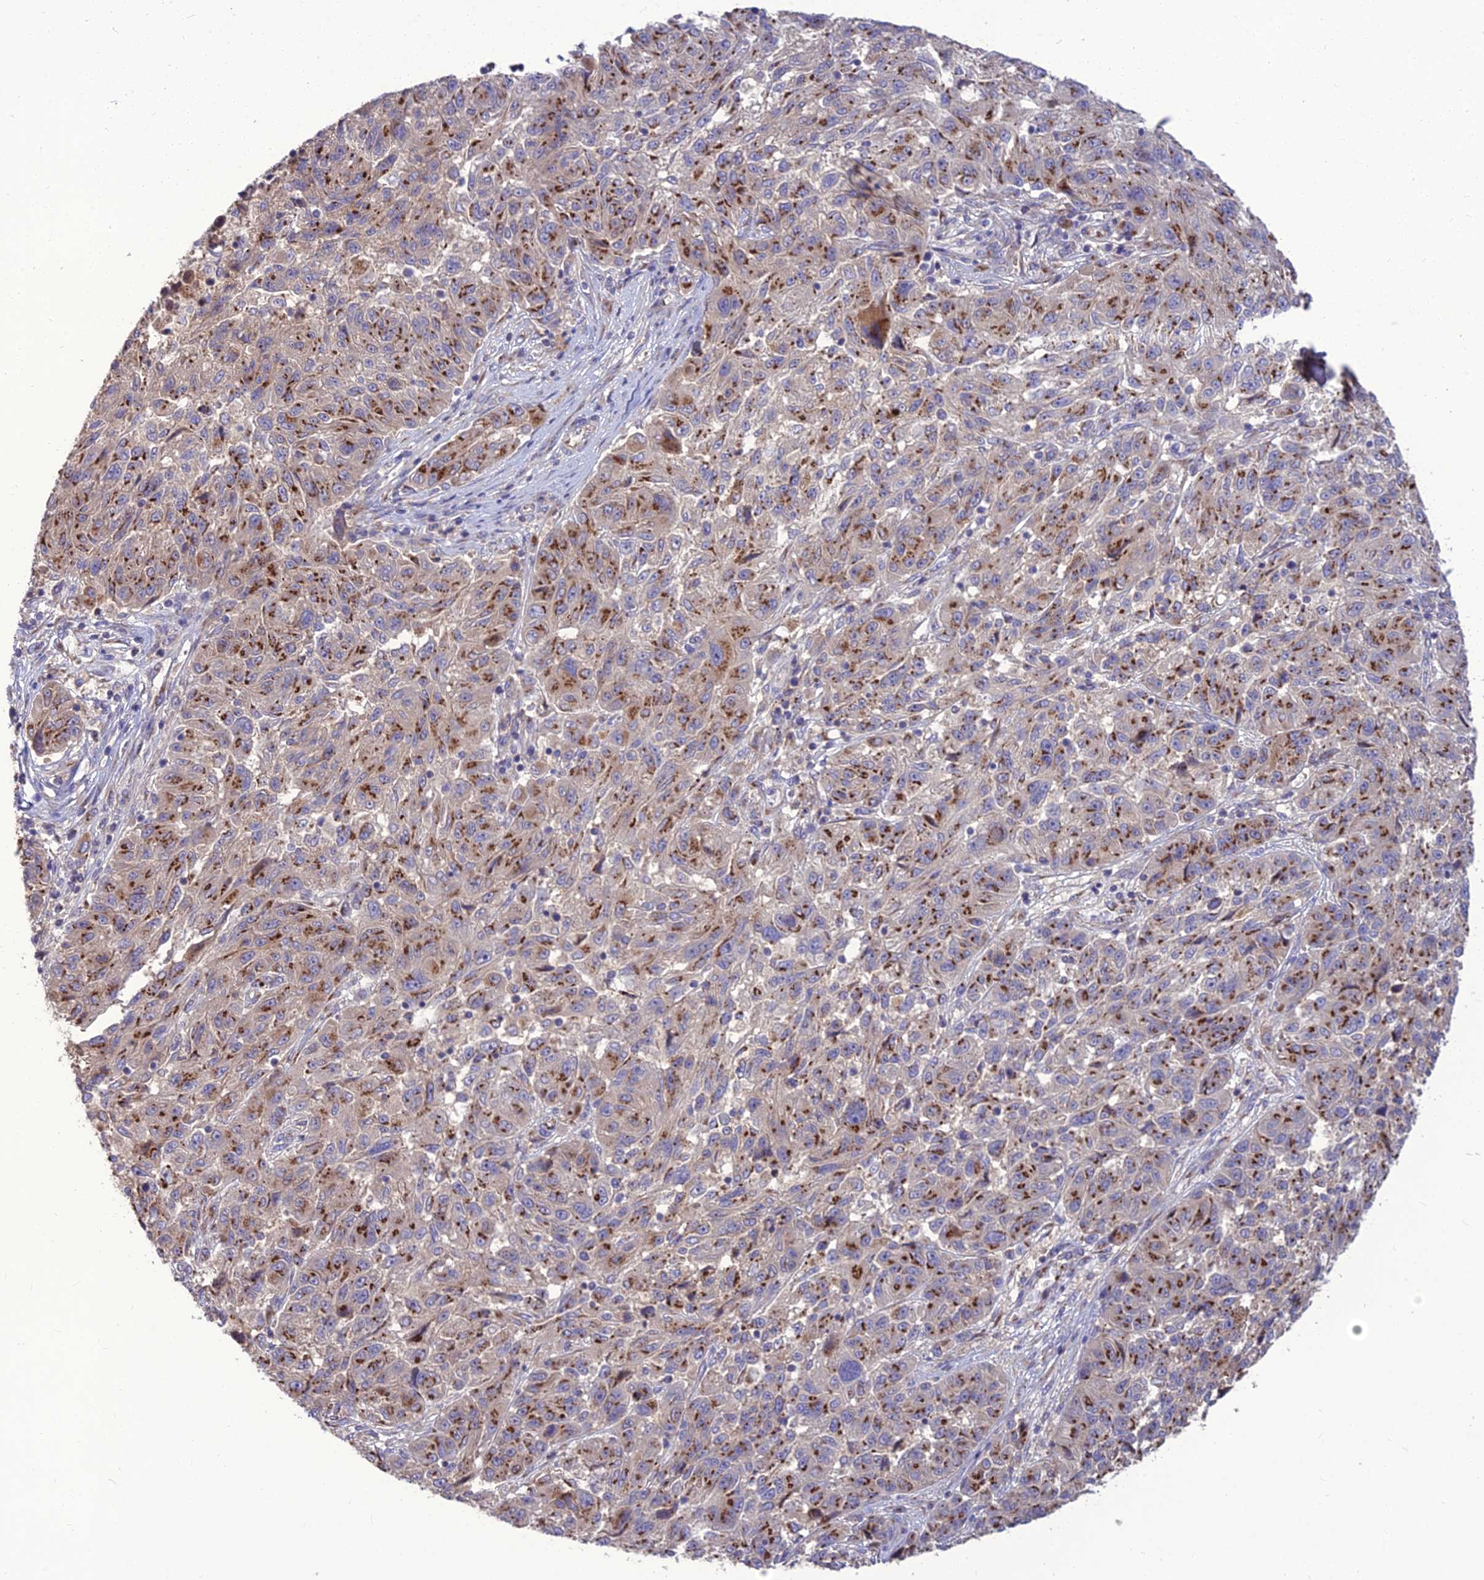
{"staining": {"intensity": "moderate", "quantity": ">75%", "location": "cytoplasmic/membranous"}, "tissue": "melanoma", "cell_type": "Tumor cells", "image_type": "cancer", "snomed": [{"axis": "morphology", "description": "Malignant melanoma, NOS"}, {"axis": "topography", "description": "Skin"}], "caption": "A high-resolution micrograph shows immunohistochemistry staining of malignant melanoma, which displays moderate cytoplasmic/membranous staining in approximately >75% of tumor cells.", "gene": "SPRYD7", "patient": {"sex": "male", "age": 53}}